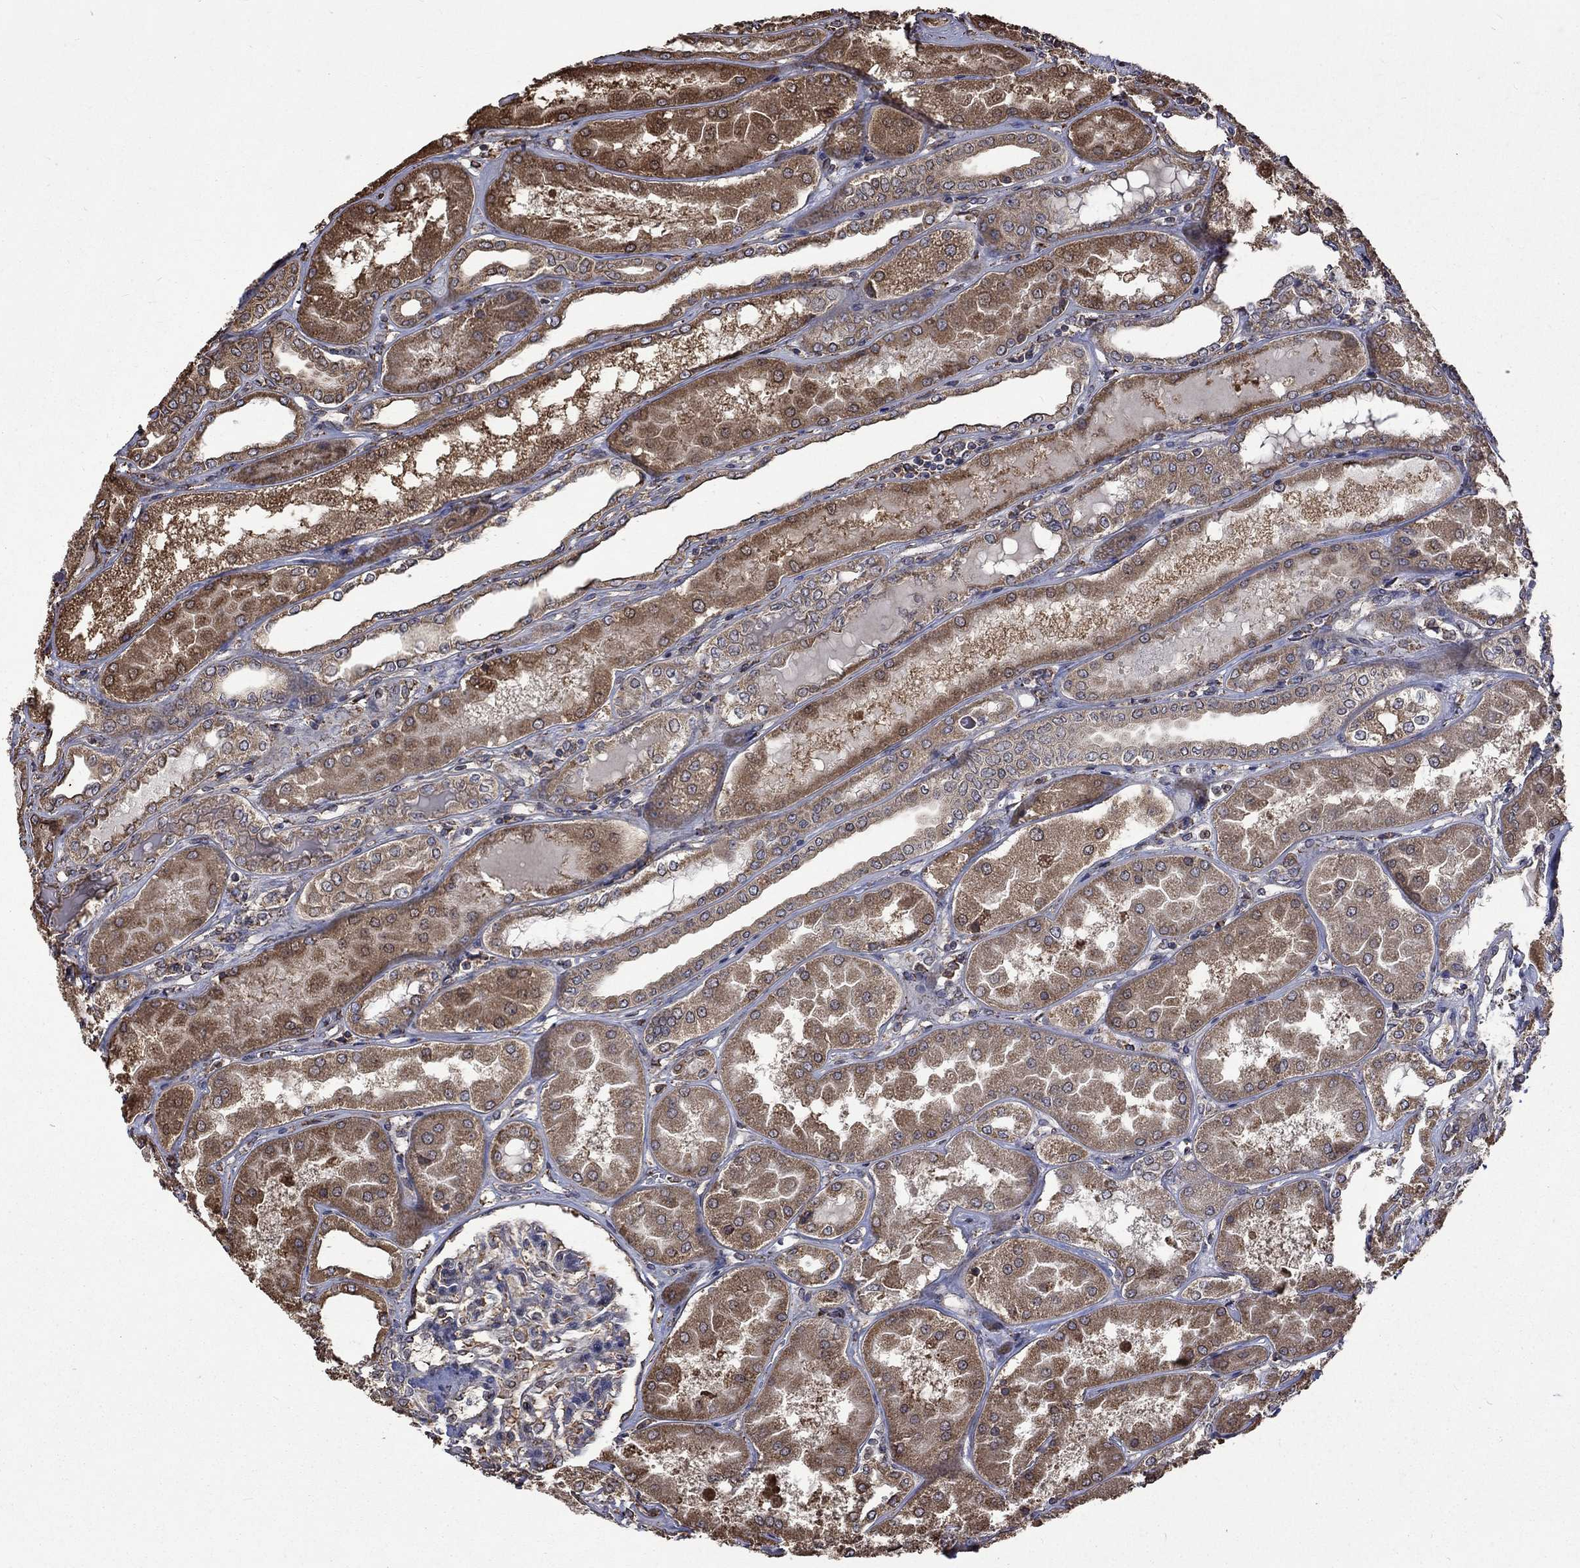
{"staining": {"intensity": "negative", "quantity": "none", "location": "none"}, "tissue": "kidney", "cell_type": "Cells in glomeruli", "image_type": "normal", "snomed": [{"axis": "morphology", "description": "Normal tissue, NOS"}, {"axis": "topography", "description": "Kidney"}], "caption": "There is no significant staining in cells in glomeruli of kidney. (Stains: DAB (3,3'-diaminobenzidine) immunohistochemistry with hematoxylin counter stain, Microscopy: brightfield microscopy at high magnification).", "gene": "ESRRA", "patient": {"sex": "female", "age": 56}}